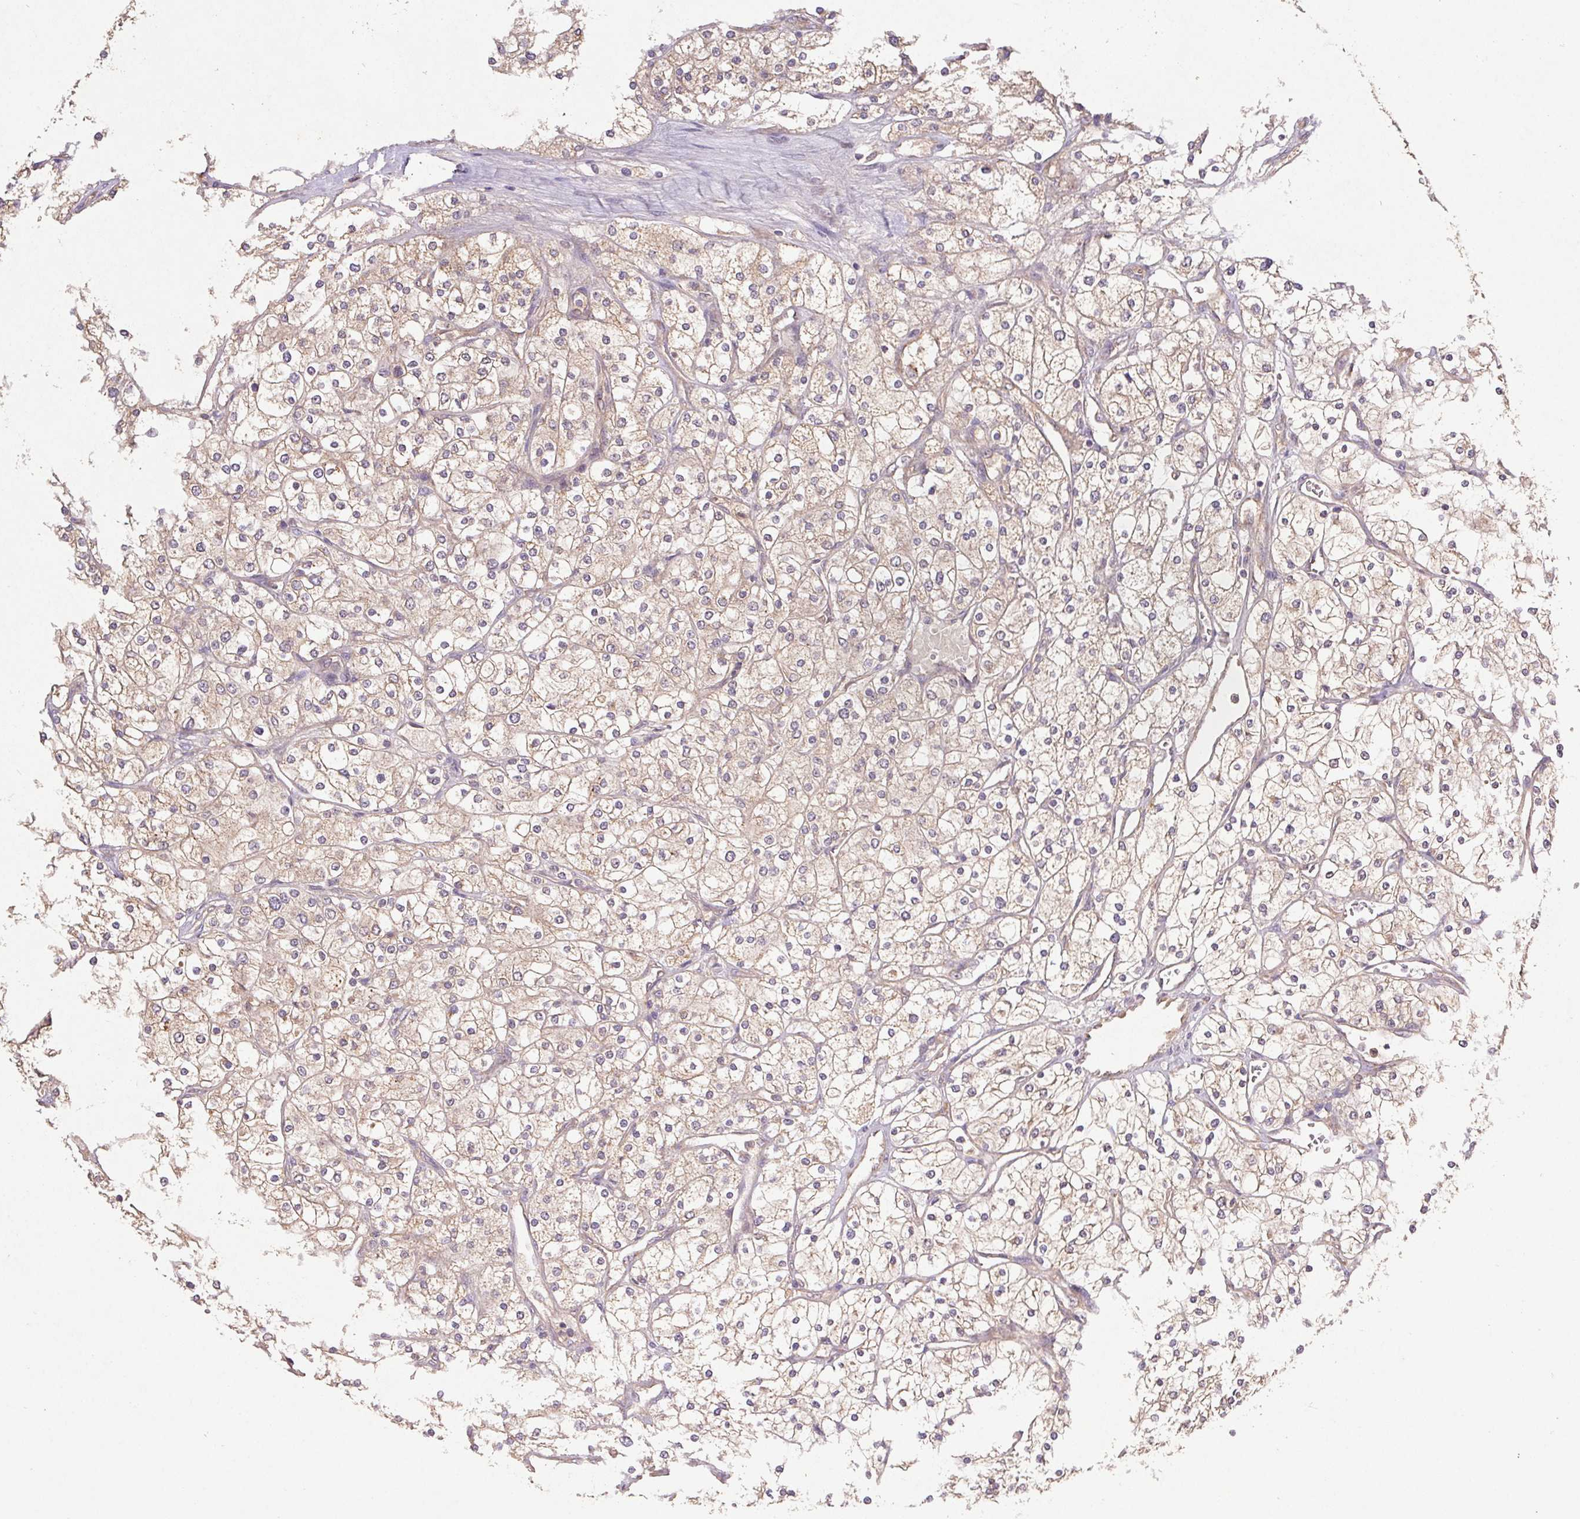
{"staining": {"intensity": "weak", "quantity": ">75%", "location": "cytoplasmic/membranous"}, "tissue": "renal cancer", "cell_type": "Tumor cells", "image_type": "cancer", "snomed": [{"axis": "morphology", "description": "Adenocarcinoma, NOS"}, {"axis": "topography", "description": "Kidney"}], "caption": "Renal cancer stained with a protein marker shows weak staining in tumor cells.", "gene": "RAB11A", "patient": {"sex": "male", "age": 80}}